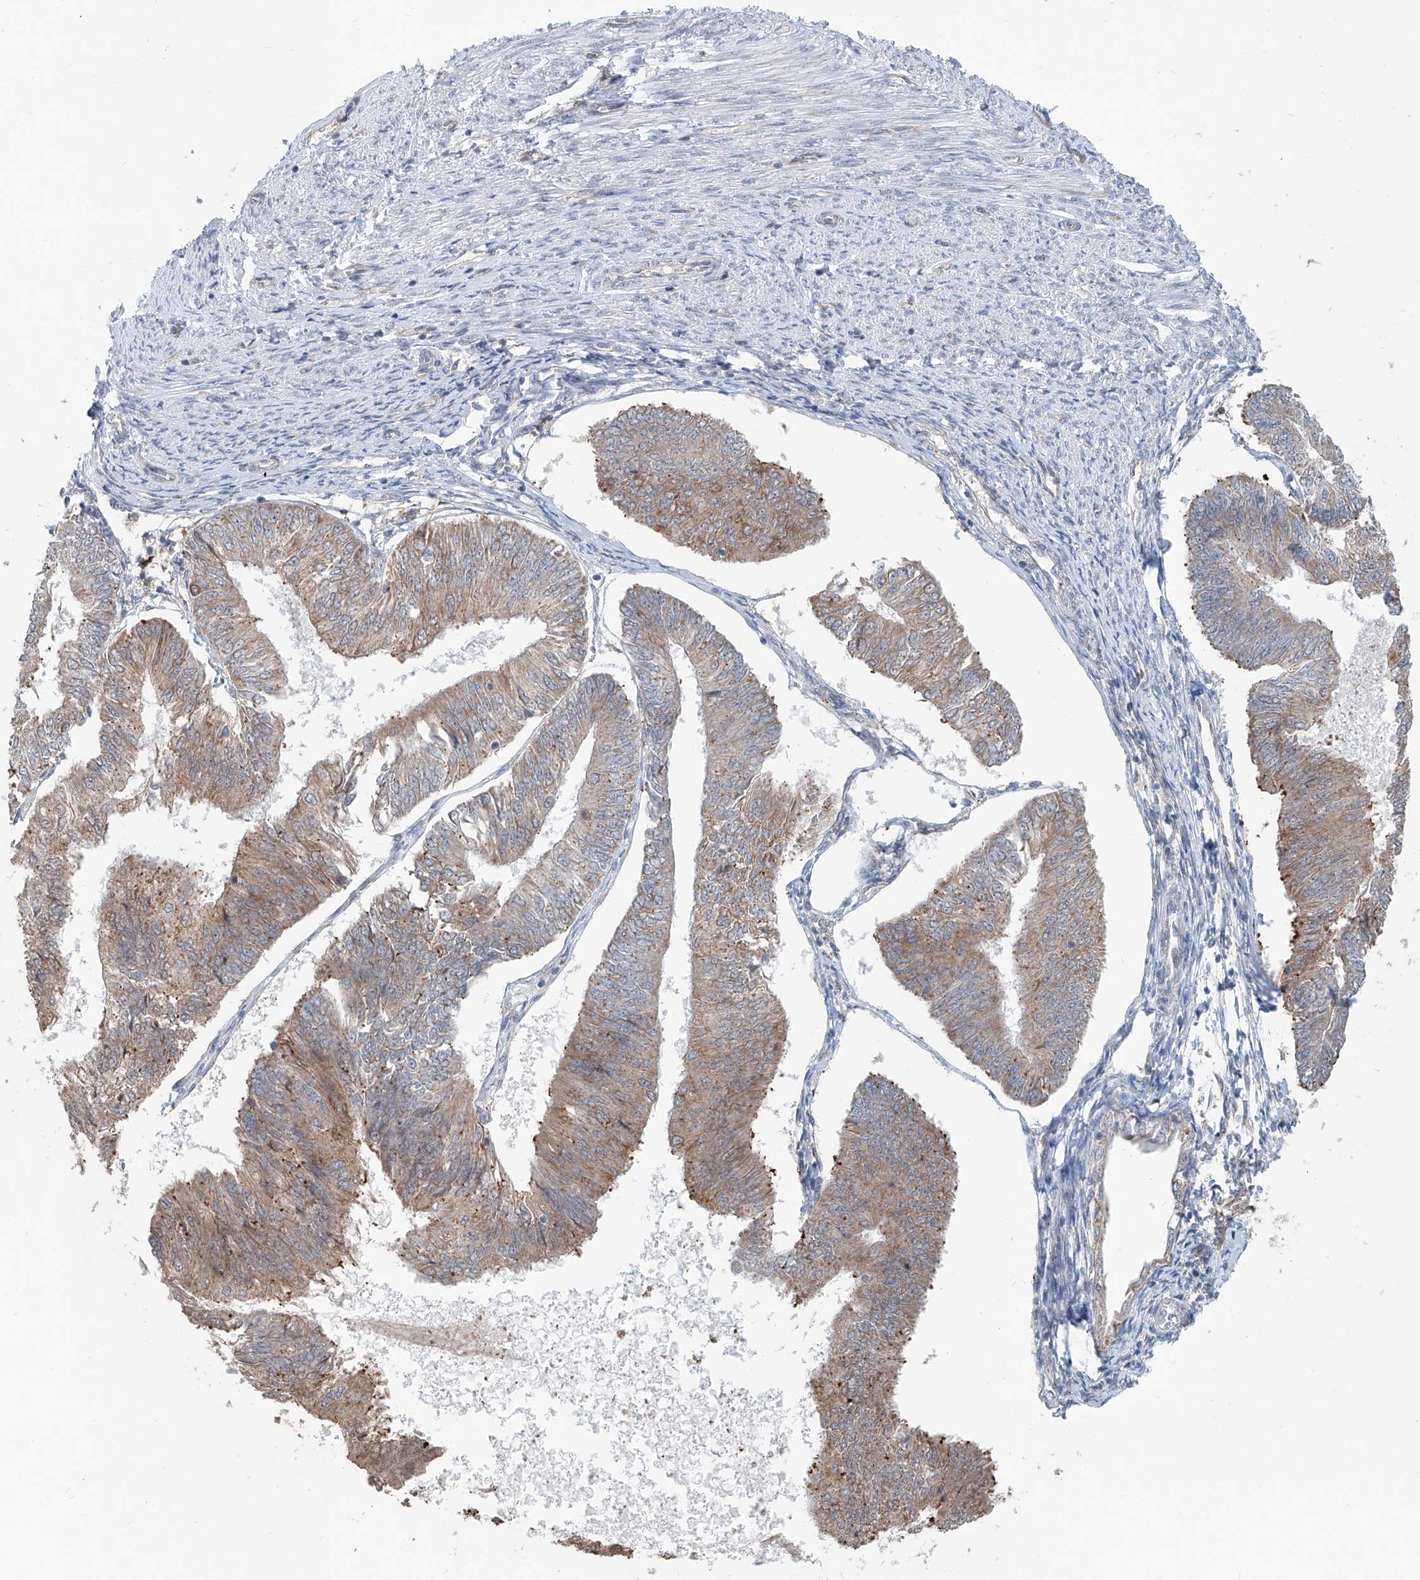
{"staining": {"intensity": "weak", "quantity": ">75%", "location": "cytoplasmic/membranous"}, "tissue": "endometrial cancer", "cell_type": "Tumor cells", "image_type": "cancer", "snomed": [{"axis": "morphology", "description": "Adenocarcinoma, NOS"}, {"axis": "topography", "description": "Endometrium"}], "caption": "DAB (3,3'-diaminobenzidine) immunohistochemical staining of human adenocarcinoma (endometrial) displays weak cytoplasmic/membranous protein staining in about >75% of tumor cells. The protein of interest is stained brown, and the nuclei are stained in blue (DAB (3,3'-diaminobenzidine) IHC with brightfield microscopy, high magnification).", "gene": "KCNK10", "patient": {"sex": "female", "age": 58}}